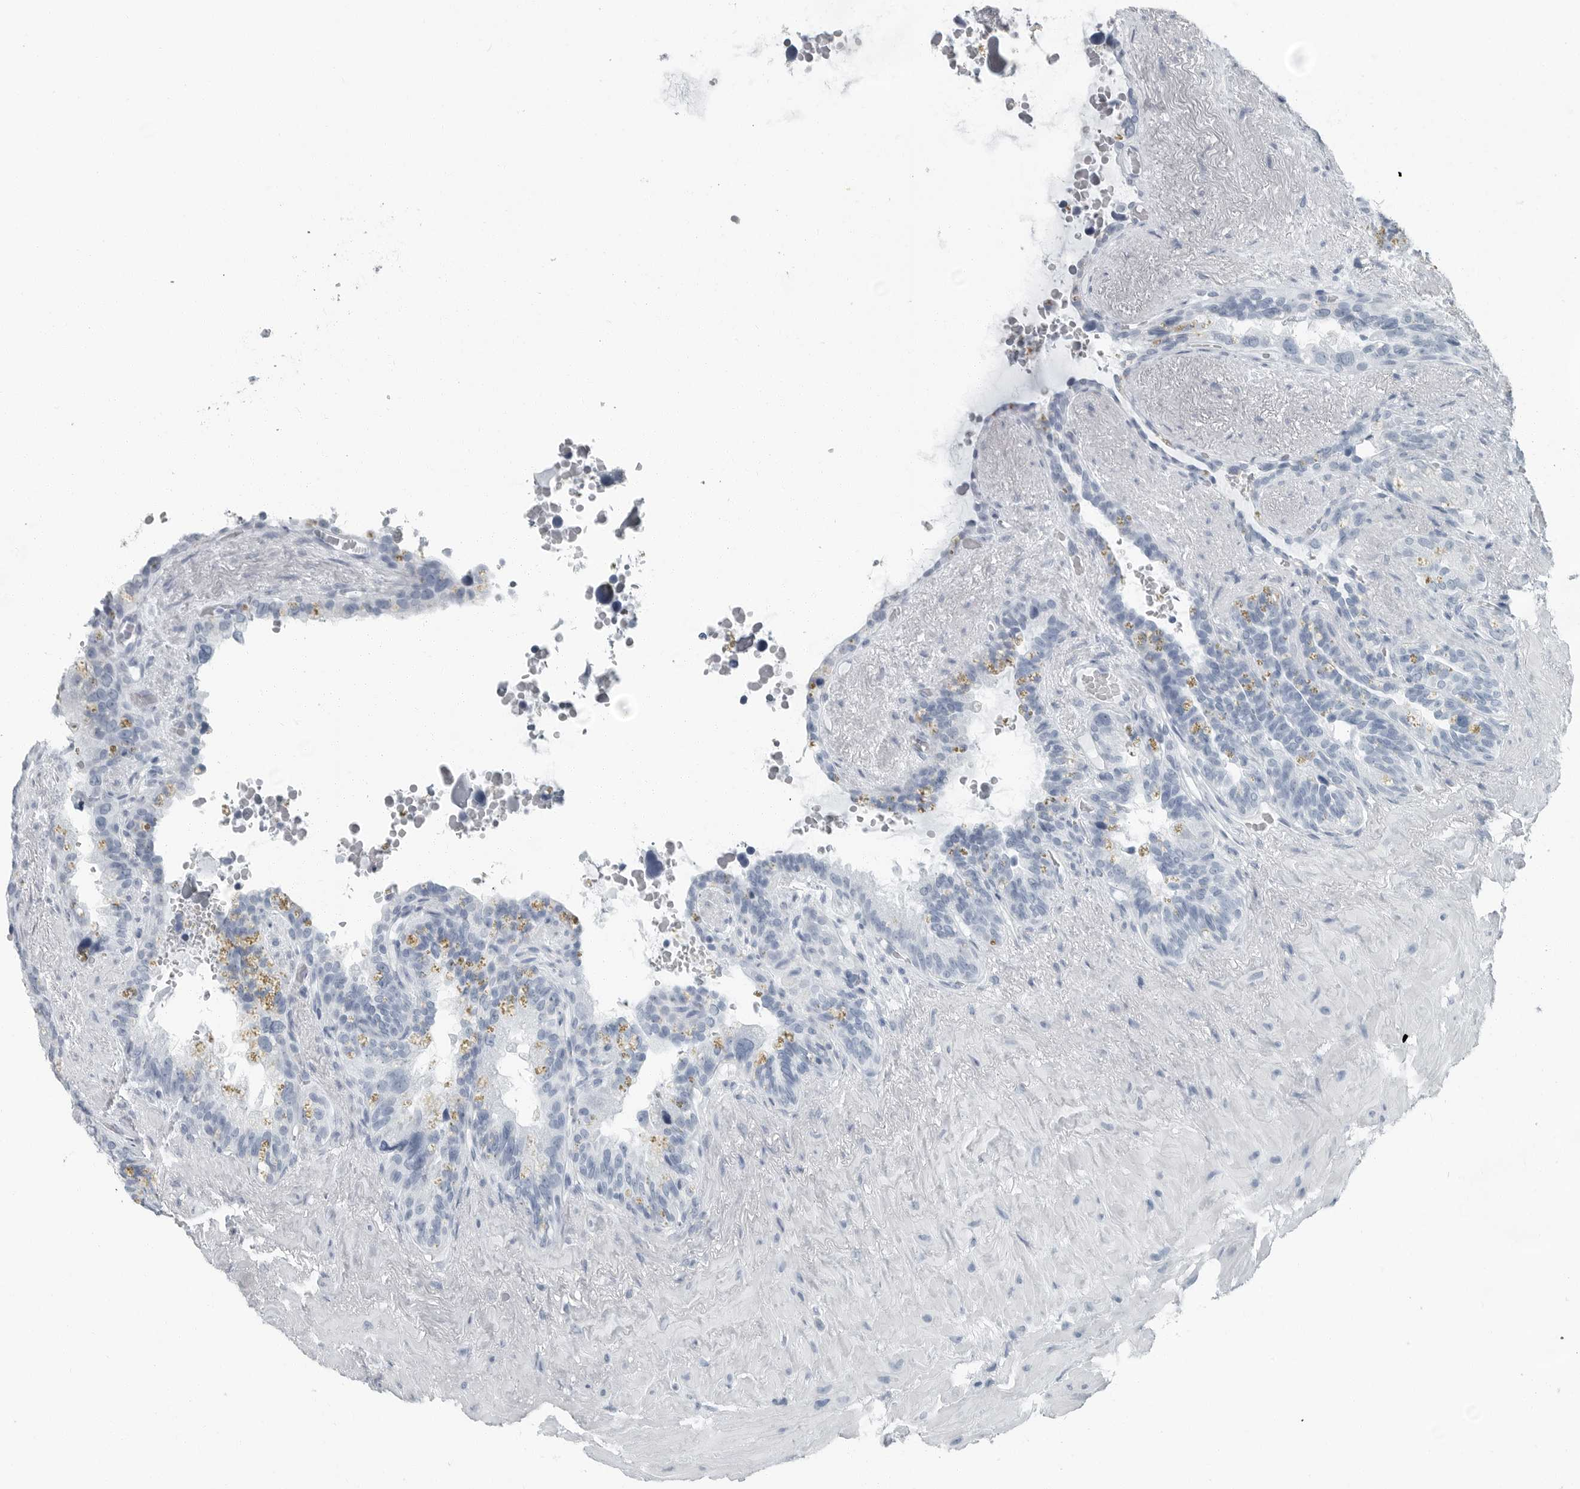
{"staining": {"intensity": "negative", "quantity": "none", "location": "none"}, "tissue": "seminal vesicle", "cell_type": "Glandular cells", "image_type": "normal", "snomed": [{"axis": "morphology", "description": "Normal tissue, NOS"}, {"axis": "topography", "description": "Seminal veicle"}], "caption": "This is an immunohistochemistry (IHC) image of normal seminal vesicle. There is no positivity in glandular cells.", "gene": "FABP6", "patient": {"sex": "male", "age": 80}}